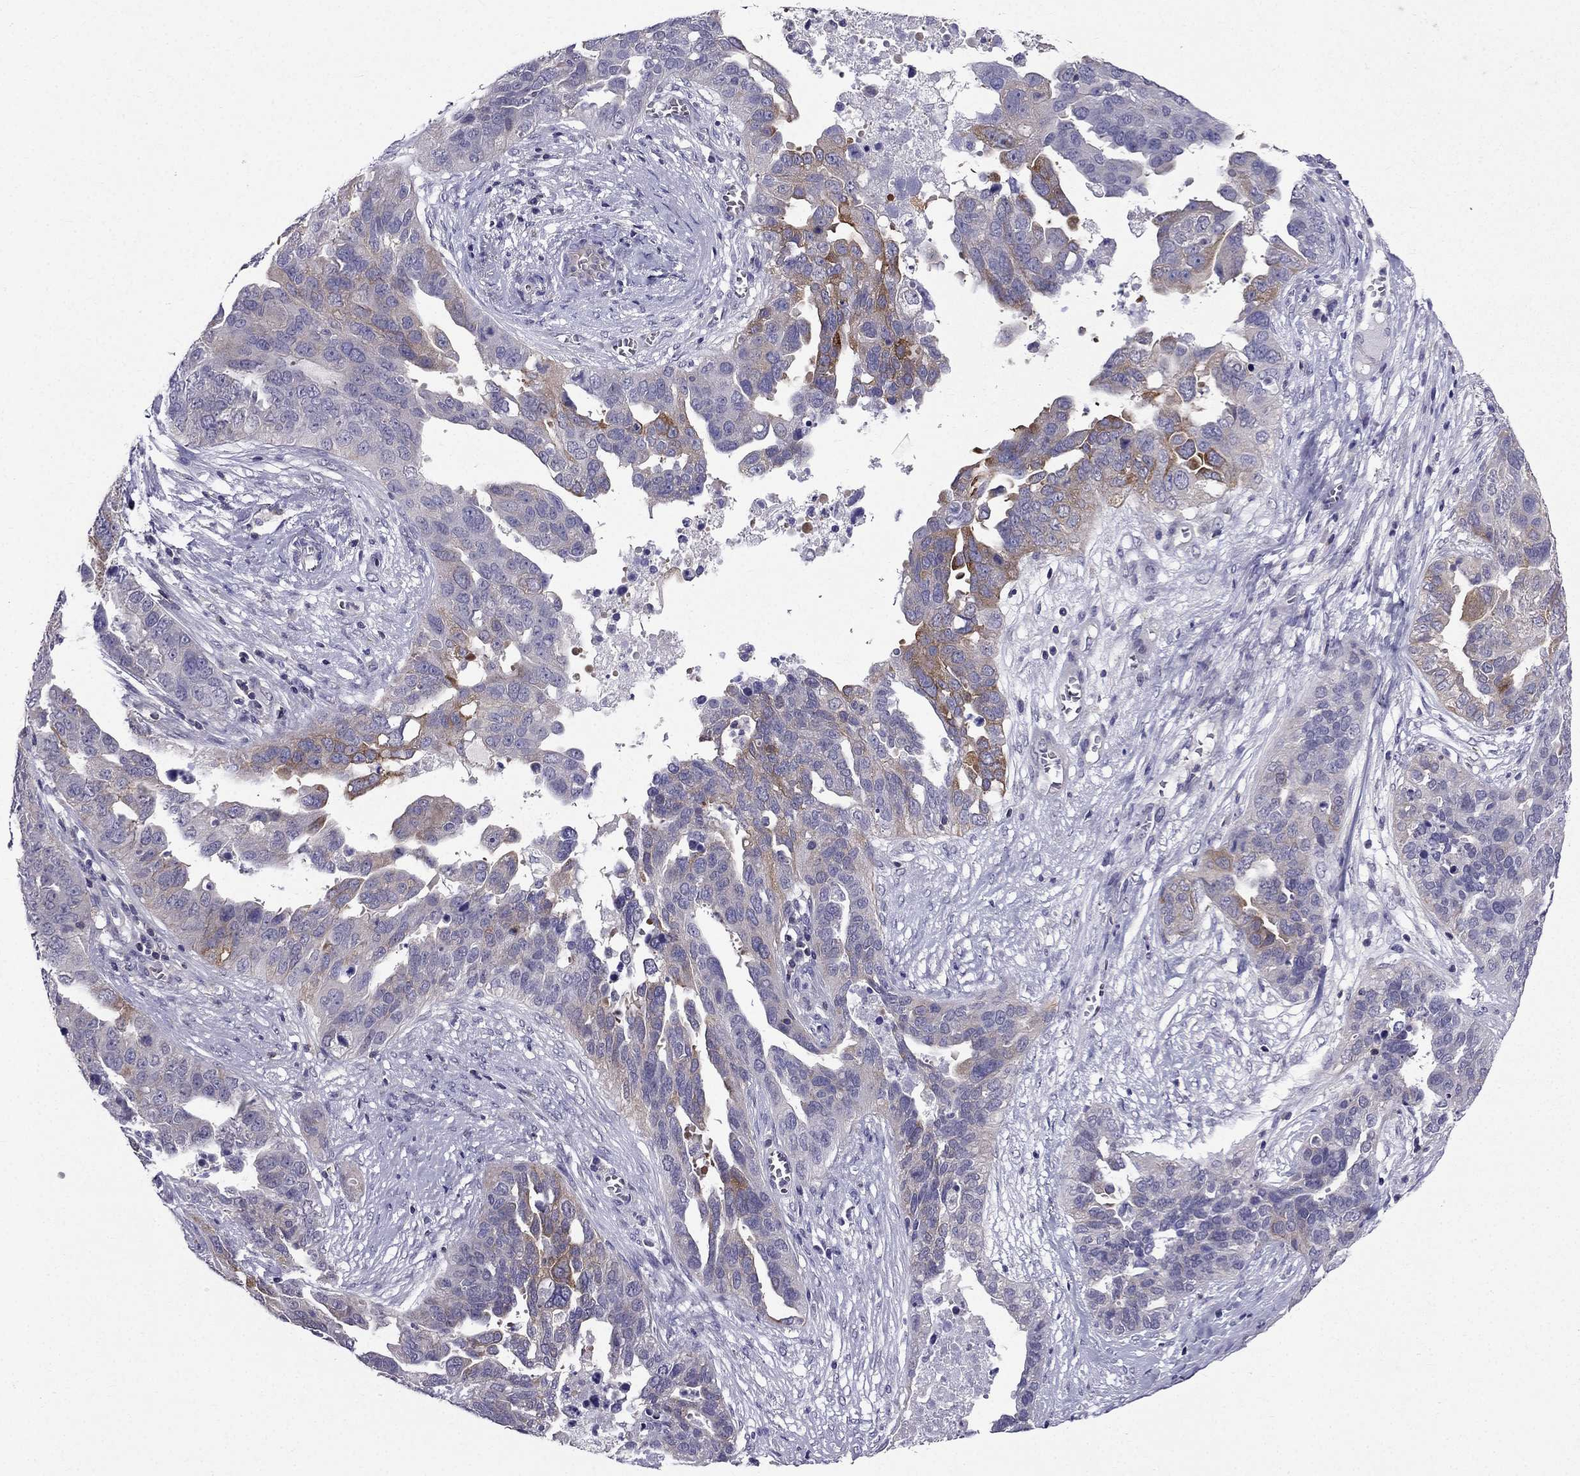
{"staining": {"intensity": "moderate", "quantity": "<25%", "location": "cytoplasmic/membranous"}, "tissue": "ovarian cancer", "cell_type": "Tumor cells", "image_type": "cancer", "snomed": [{"axis": "morphology", "description": "Carcinoma, endometroid"}, {"axis": "topography", "description": "Soft tissue"}, {"axis": "topography", "description": "Ovary"}], "caption": "This histopathology image shows ovarian cancer (endometroid carcinoma) stained with immunohistochemistry to label a protein in brown. The cytoplasmic/membranous of tumor cells show moderate positivity for the protein. Nuclei are counter-stained blue.", "gene": "AAK1", "patient": {"sex": "female", "age": 52}}